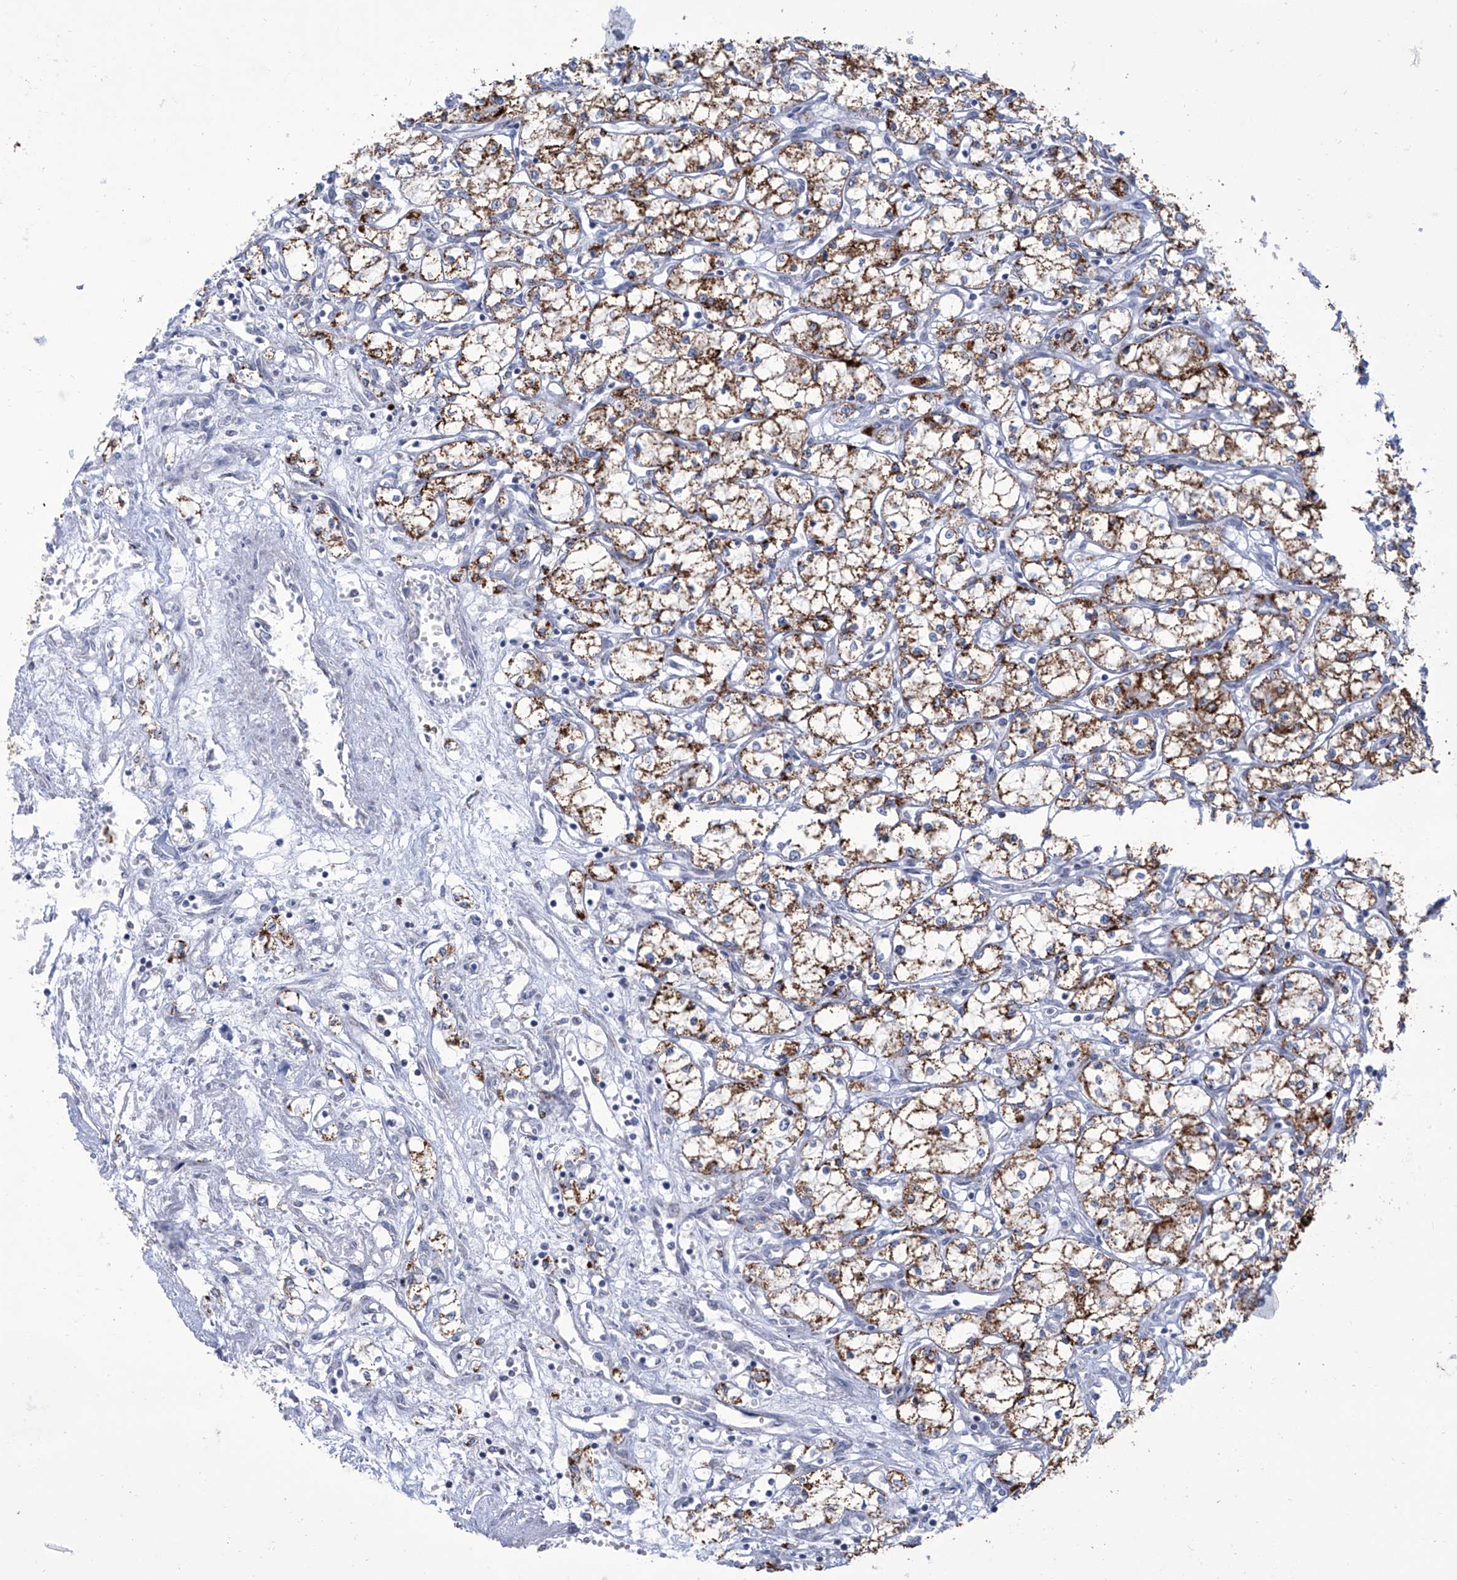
{"staining": {"intensity": "strong", "quantity": ">75%", "location": "cytoplasmic/membranous"}, "tissue": "renal cancer", "cell_type": "Tumor cells", "image_type": "cancer", "snomed": [{"axis": "morphology", "description": "Adenocarcinoma, NOS"}, {"axis": "topography", "description": "Kidney"}], "caption": "Human renal cancer (adenocarcinoma) stained with a brown dye shows strong cytoplasmic/membranous positive staining in about >75% of tumor cells.", "gene": "ALDH6A1", "patient": {"sex": "male", "age": 59}}